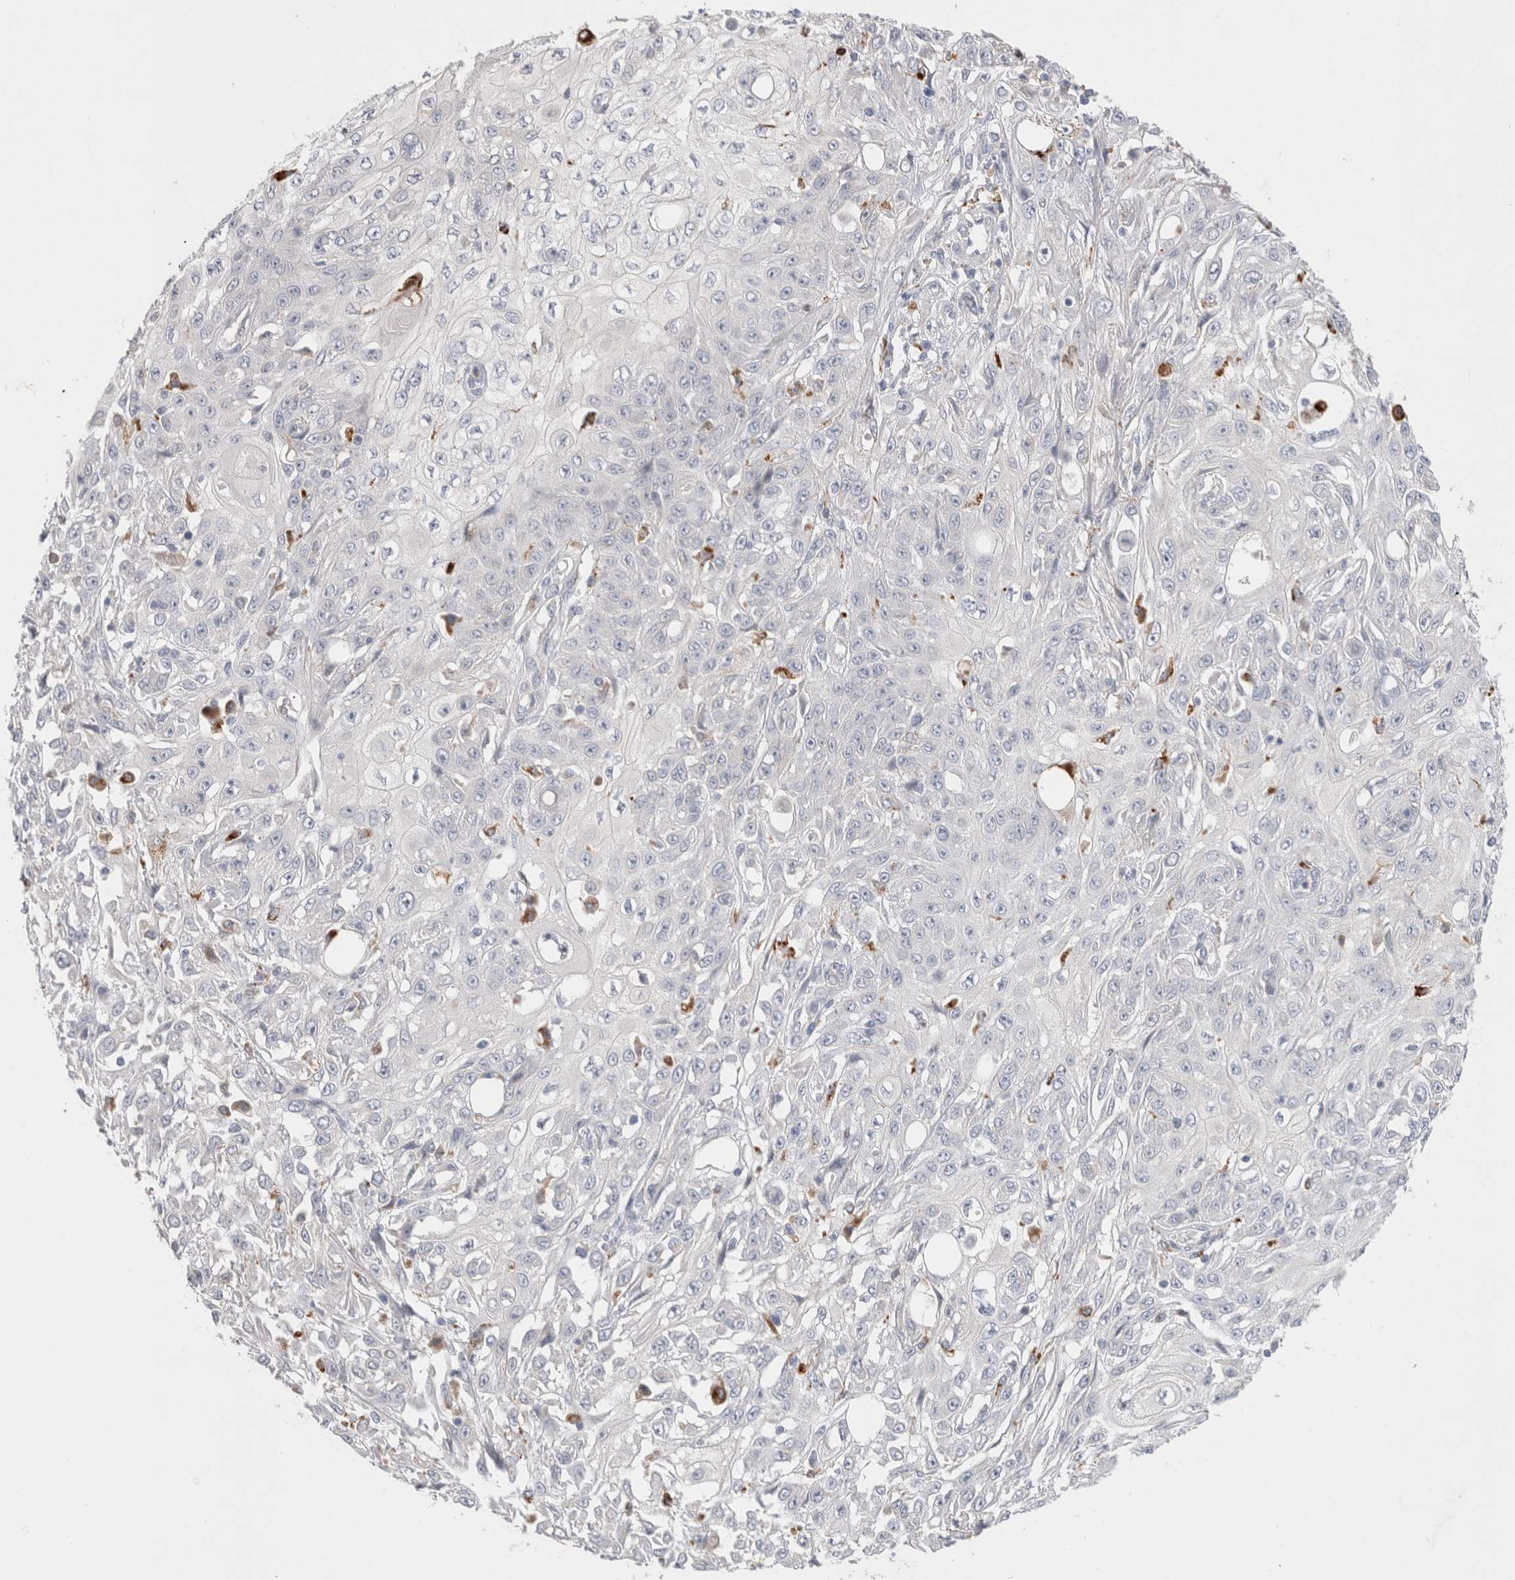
{"staining": {"intensity": "negative", "quantity": "none", "location": "none"}, "tissue": "skin cancer", "cell_type": "Tumor cells", "image_type": "cancer", "snomed": [{"axis": "morphology", "description": "Squamous cell carcinoma, NOS"}, {"axis": "morphology", "description": "Squamous cell carcinoma, metastatic, NOS"}, {"axis": "topography", "description": "Skin"}, {"axis": "topography", "description": "Lymph node"}], "caption": "IHC micrograph of neoplastic tissue: human skin cancer stained with DAB exhibits no significant protein staining in tumor cells. (DAB (3,3'-diaminobenzidine) IHC with hematoxylin counter stain).", "gene": "HPGDS", "patient": {"sex": "male", "age": 75}}